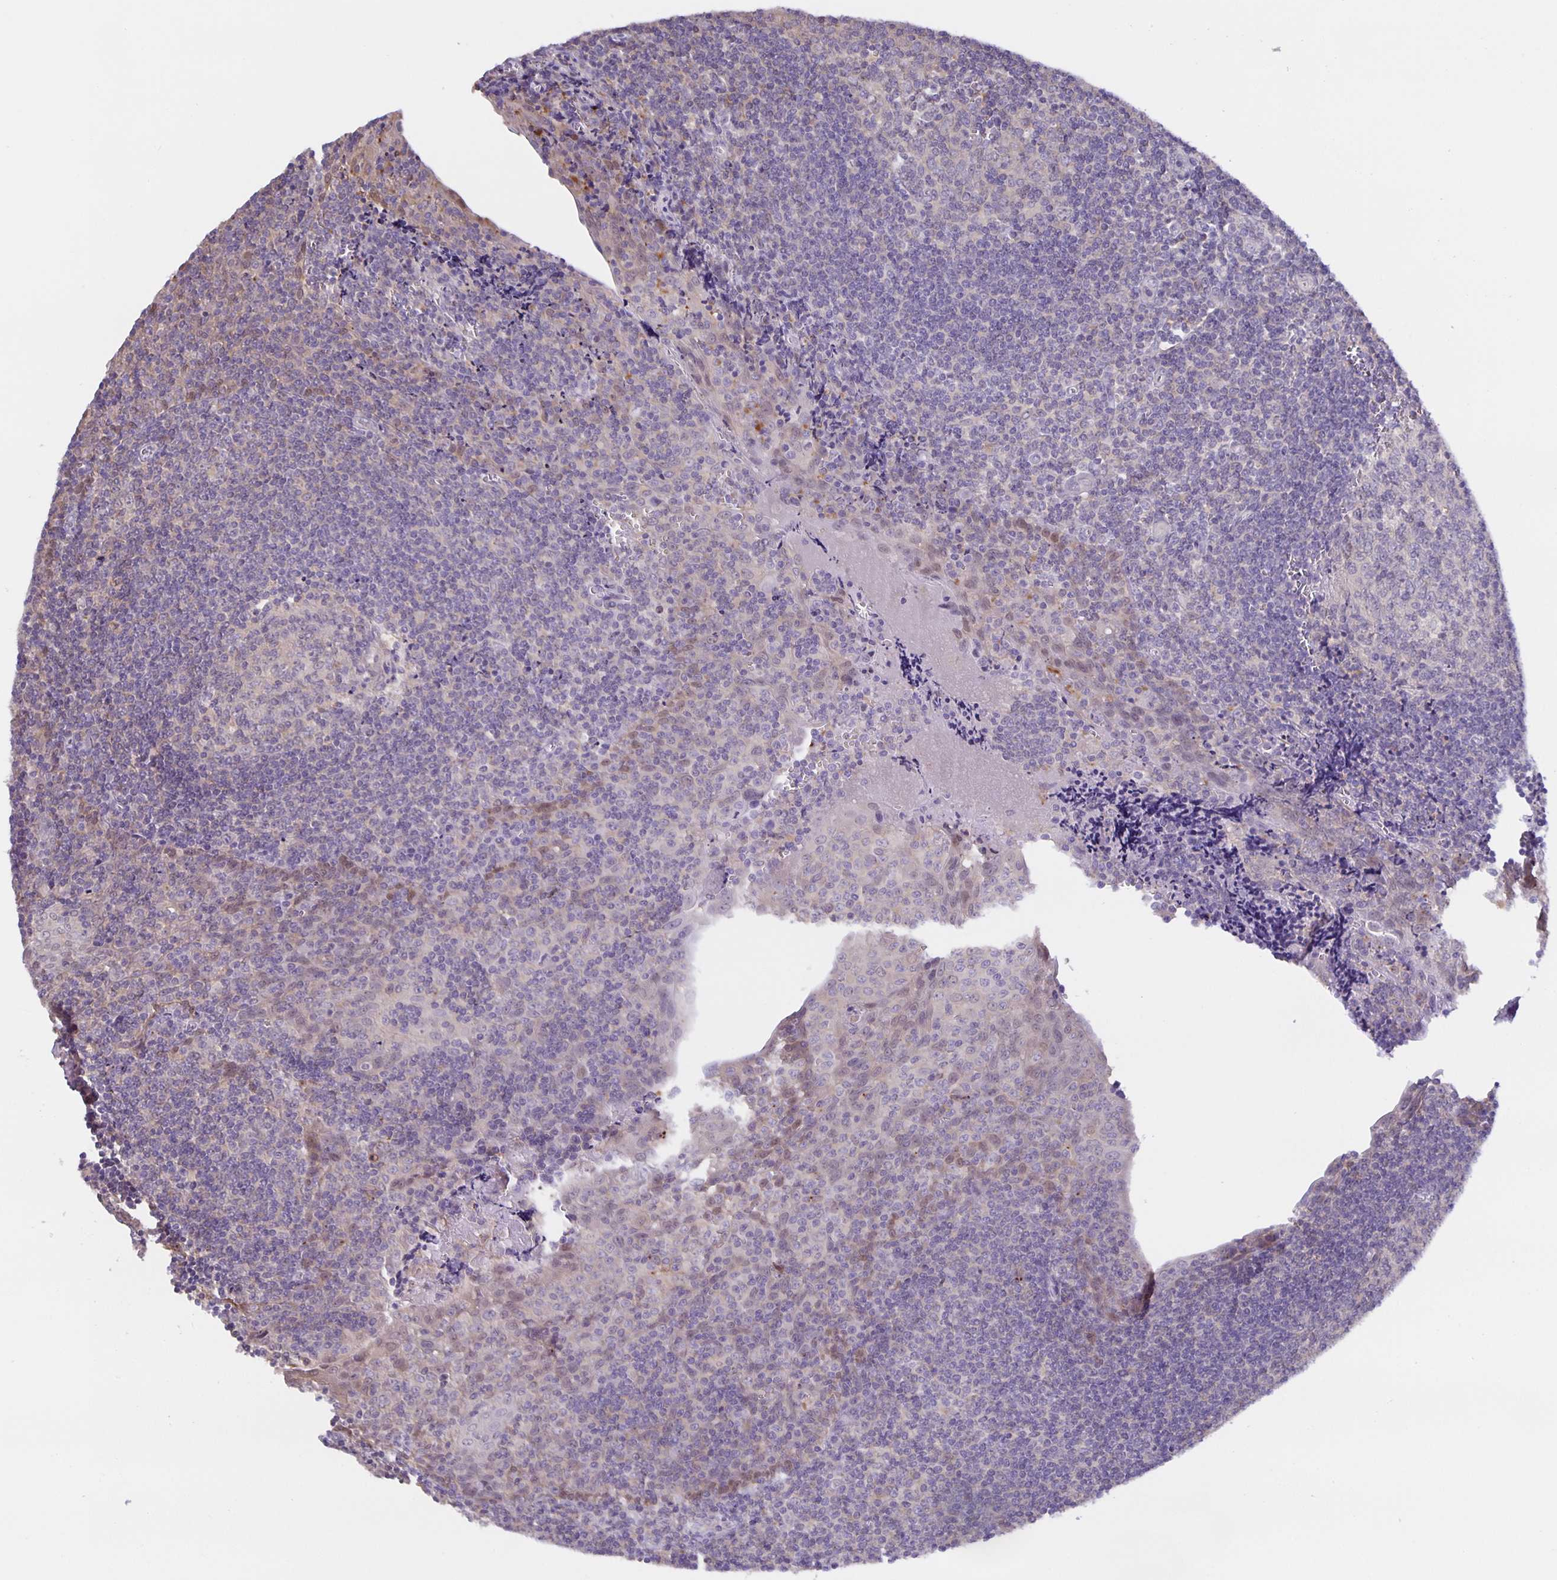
{"staining": {"intensity": "negative", "quantity": "none", "location": "none"}, "tissue": "tonsil", "cell_type": "Germinal center cells", "image_type": "normal", "snomed": [{"axis": "morphology", "description": "Normal tissue, NOS"}, {"axis": "morphology", "description": "Inflammation, NOS"}, {"axis": "topography", "description": "Tonsil"}], "caption": "Unremarkable tonsil was stained to show a protein in brown. There is no significant expression in germinal center cells. (Stains: DAB (3,3'-diaminobenzidine) immunohistochemistry with hematoxylin counter stain, Microscopy: brightfield microscopy at high magnification).", "gene": "MARCHF6", "patient": {"sex": "female", "age": 31}}